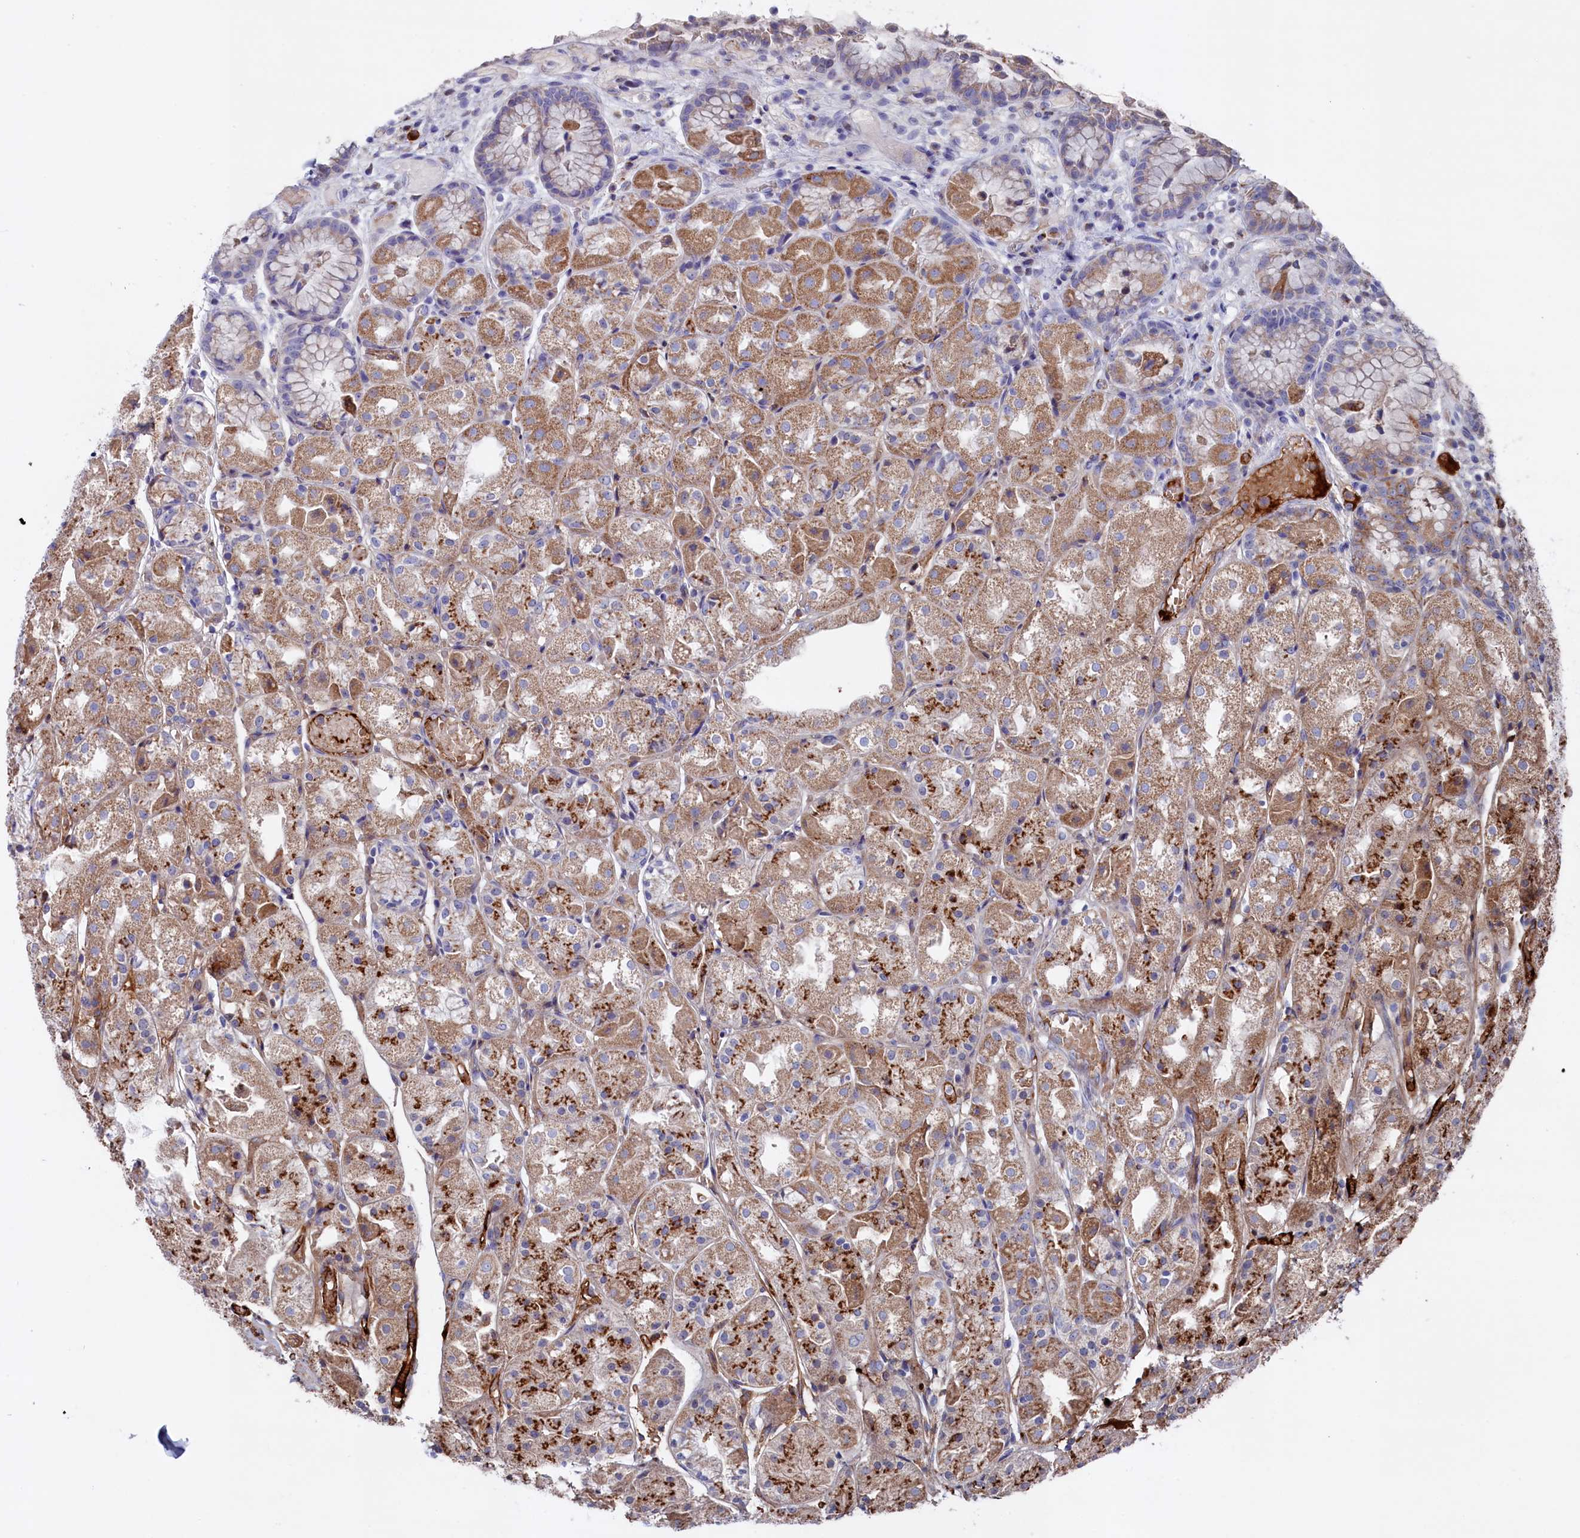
{"staining": {"intensity": "moderate", "quantity": "25%-75%", "location": "cytoplasmic/membranous"}, "tissue": "stomach", "cell_type": "Glandular cells", "image_type": "normal", "snomed": [{"axis": "morphology", "description": "Normal tissue, NOS"}, {"axis": "topography", "description": "Stomach, upper"}], "caption": "The micrograph demonstrates a brown stain indicating the presence of a protein in the cytoplasmic/membranous of glandular cells in stomach.", "gene": "GPR108", "patient": {"sex": "male", "age": 72}}